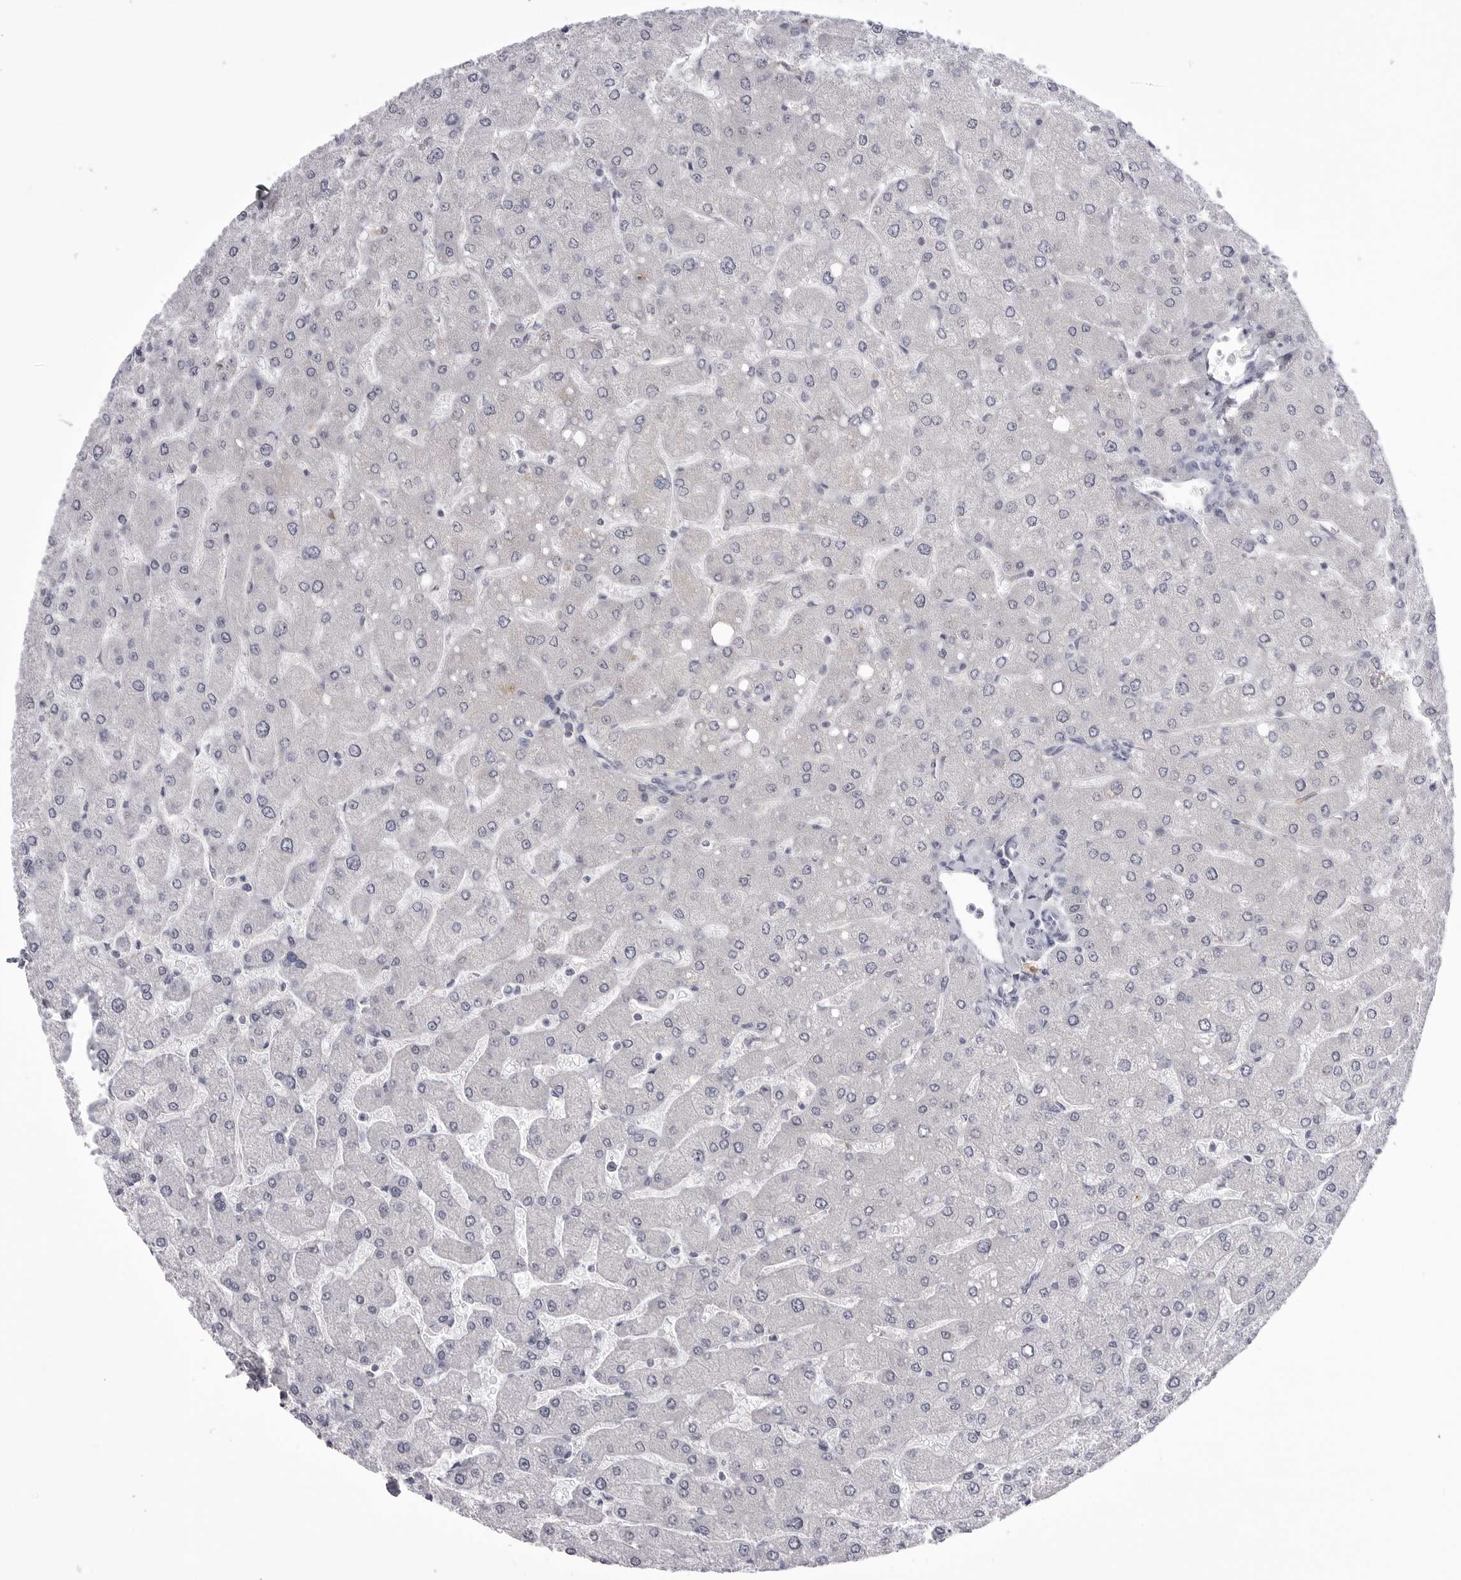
{"staining": {"intensity": "negative", "quantity": "none", "location": "none"}, "tissue": "liver", "cell_type": "Cholangiocytes", "image_type": "normal", "snomed": [{"axis": "morphology", "description": "Normal tissue, NOS"}, {"axis": "topography", "description": "Liver"}], "caption": "A histopathology image of liver stained for a protein shows no brown staining in cholangiocytes. (DAB (3,3'-diaminobenzidine) immunohistochemistry (IHC) with hematoxylin counter stain).", "gene": "TUFM", "patient": {"sex": "male", "age": 55}}